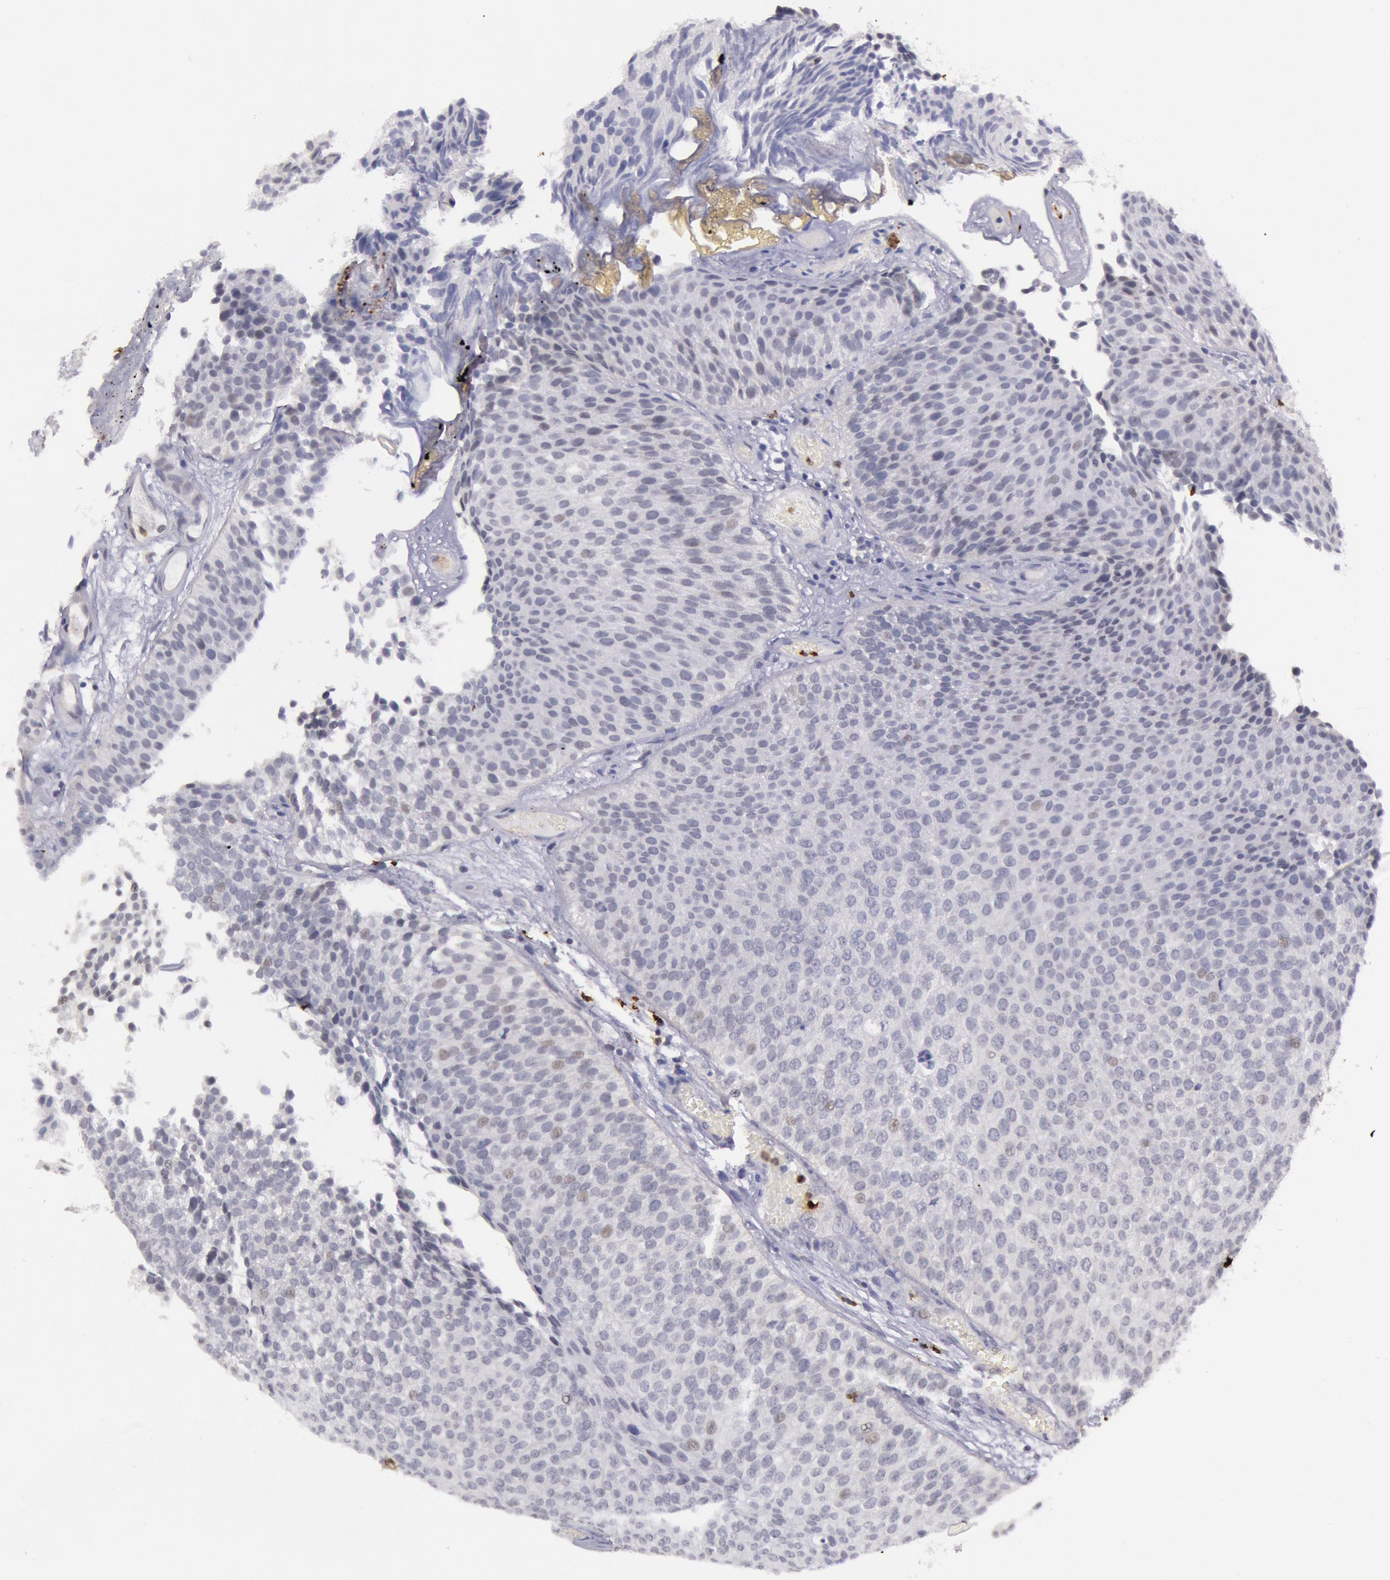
{"staining": {"intensity": "negative", "quantity": "none", "location": "none"}, "tissue": "urothelial cancer", "cell_type": "Tumor cells", "image_type": "cancer", "snomed": [{"axis": "morphology", "description": "Urothelial carcinoma, Low grade"}, {"axis": "topography", "description": "Urinary bladder"}], "caption": "An immunohistochemistry (IHC) micrograph of low-grade urothelial carcinoma is shown. There is no staining in tumor cells of low-grade urothelial carcinoma.", "gene": "KDM6A", "patient": {"sex": "male", "age": 84}}